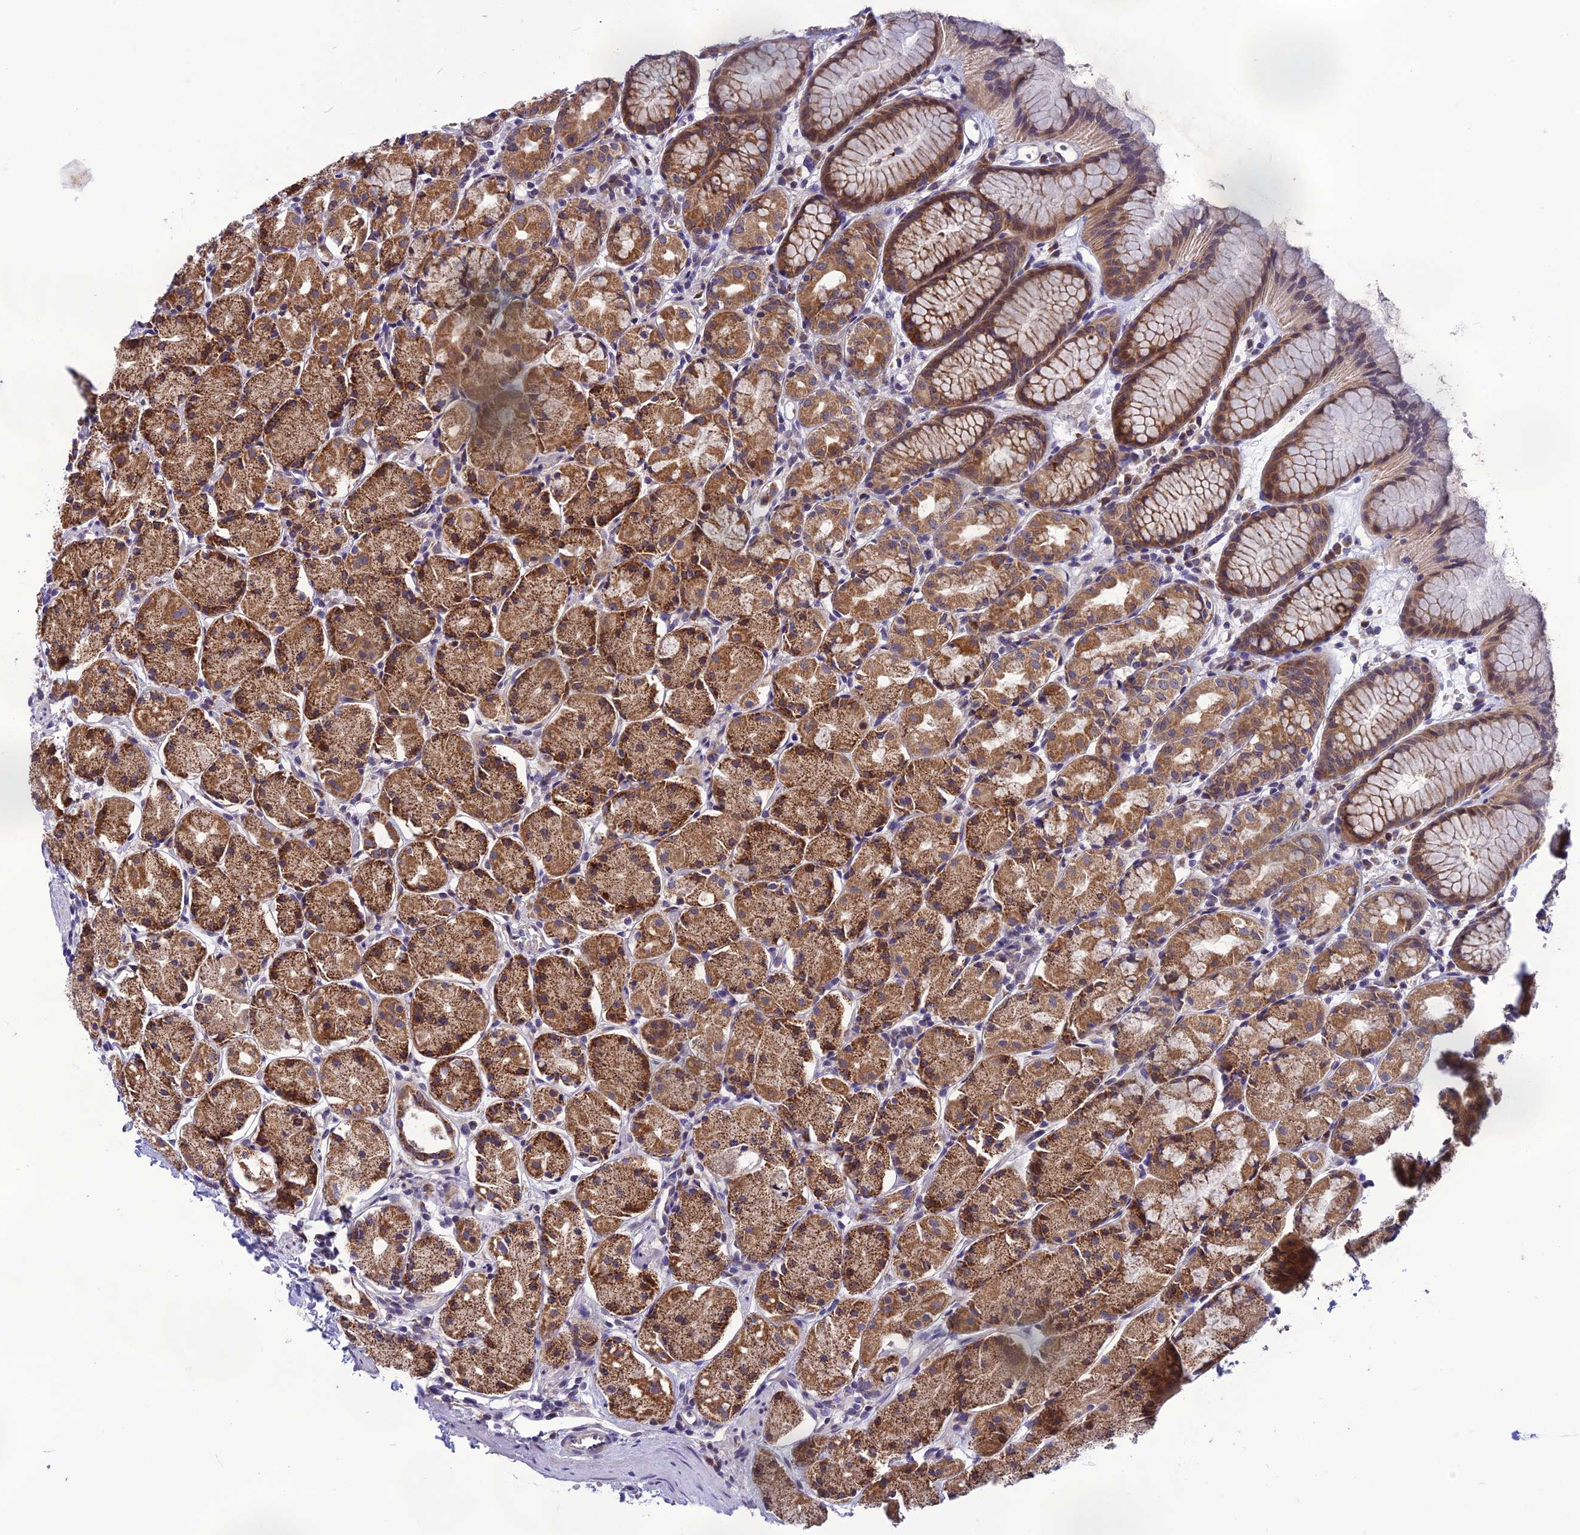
{"staining": {"intensity": "moderate", "quantity": ">75%", "location": "cytoplasmic/membranous"}, "tissue": "stomach", "cell_type": "Glandular cells", "image_type": "normal", "snomed": [{"axis": "morphology", "description": "Normal tissue, NOS"}, {"axis": "topography", "description": "Stomach, upper"}], "caption": "Brown immunohistochemical staining in normal human stomach reveals moderate cytoplasmic/membranous expression in about >75% of glandular cells.", "gene": "PSMF1", "patient": {"sex": "male", "age": 47}}